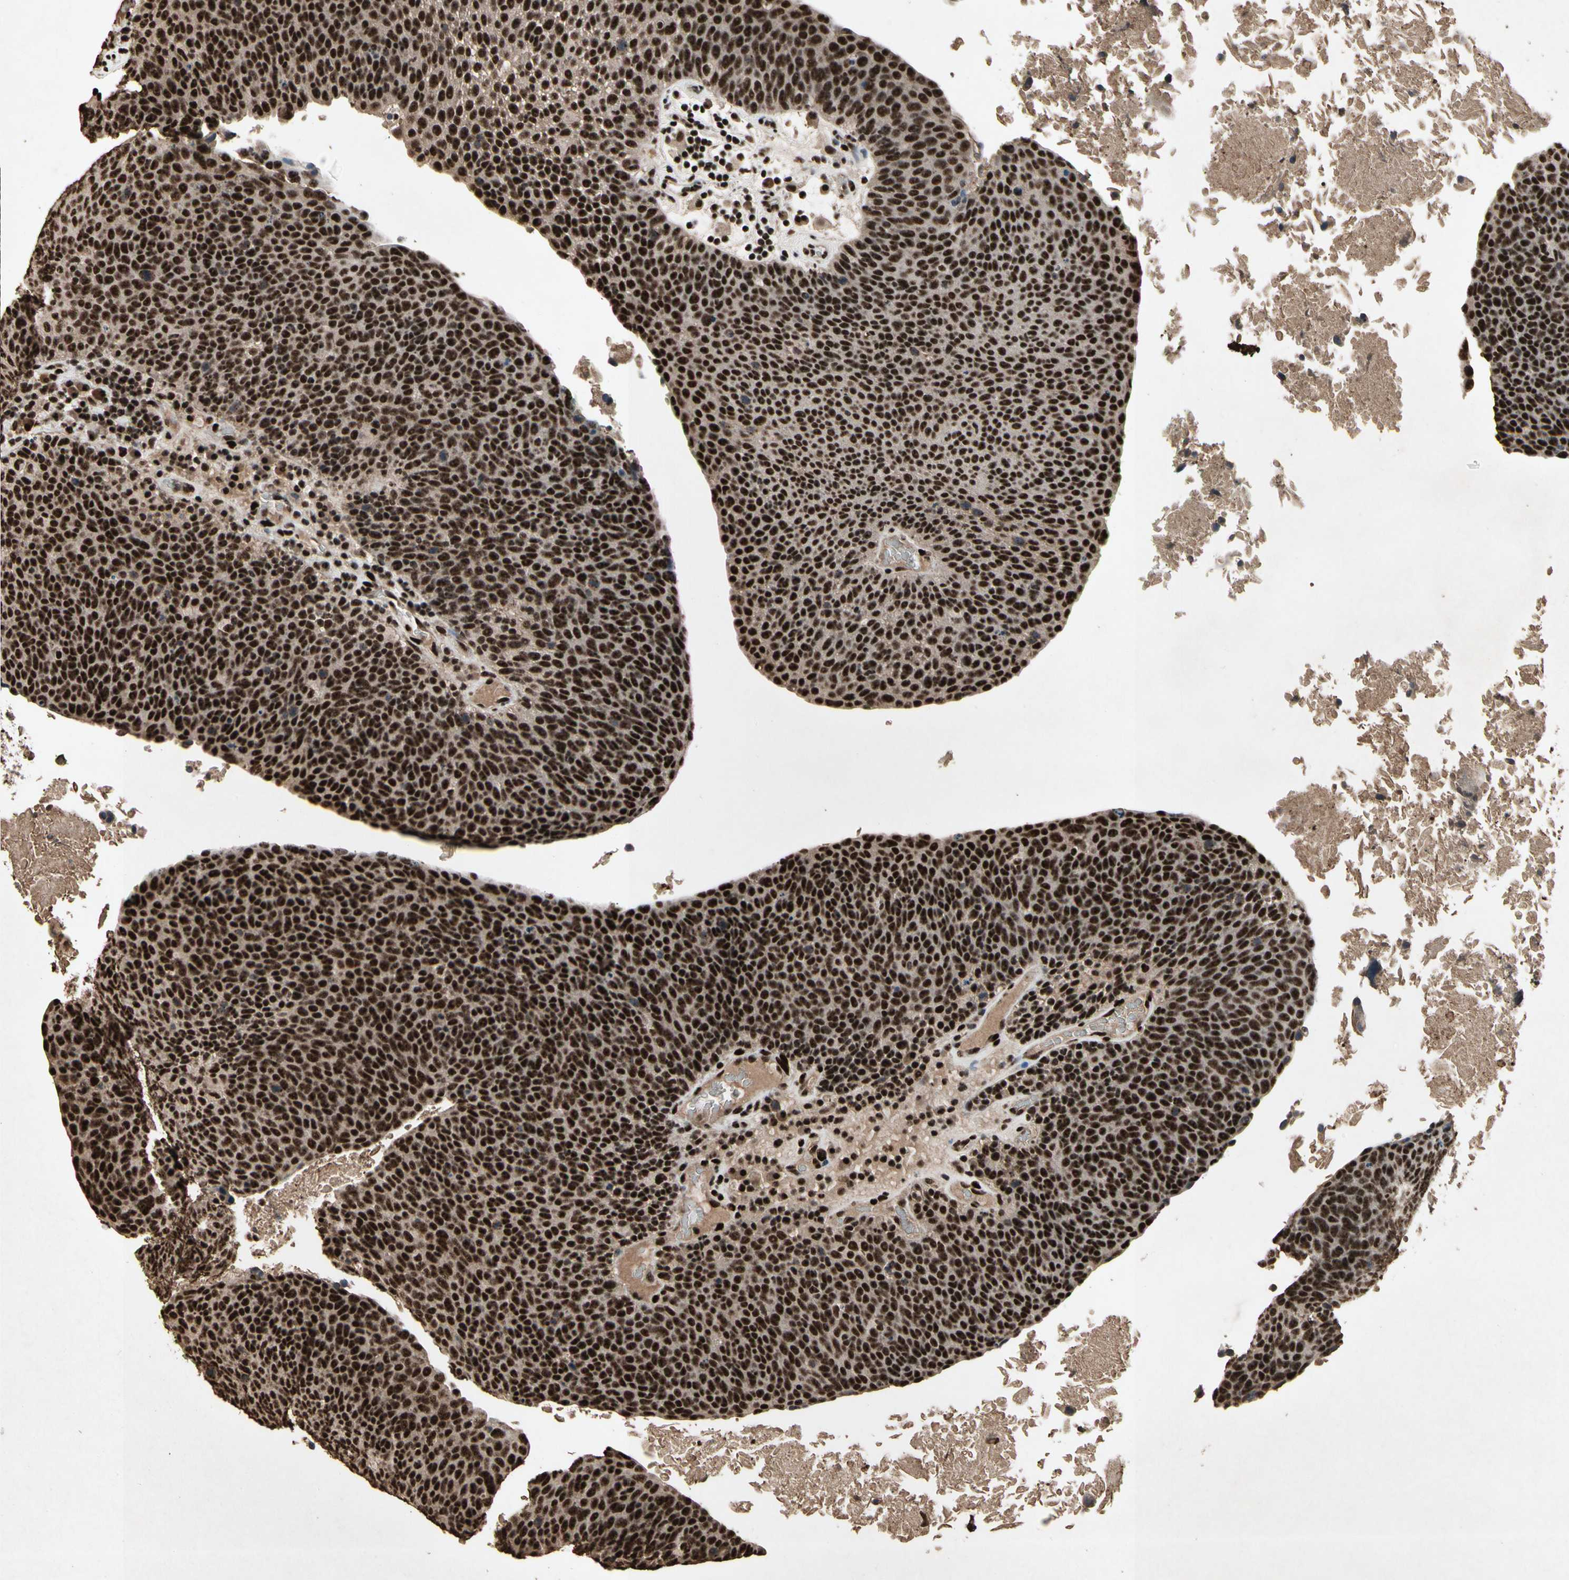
{"staining": {"intensity": "strong", "quantity": ">75%", "location": "cytoplasmic/membranous,nuclear"}, "tissue": "head and neck cancer", "cell_type": "Tumor cells", "image_type": "cancer", "snomed": [{"axis": "morphology", "description": "Squamous cell carcinoma, NOS"}, {"axis": "morphology", "description": "Squamous cell carcinoma, metastatic, NOS"}, {"axis": "topography", "description": "Lymph node"}, {"axis": "topography", "description": "Head-Neck"}], "caption": "Strong cytoplasmic/membranous and nuclear positivity for a protein is appreciated in about >75% of tumor cells of head and neck squamous cell carcinoma using immunohistochemistry (IHC).", "gene": "TBX2", "patient": {"sex": "male", "age": 62}}